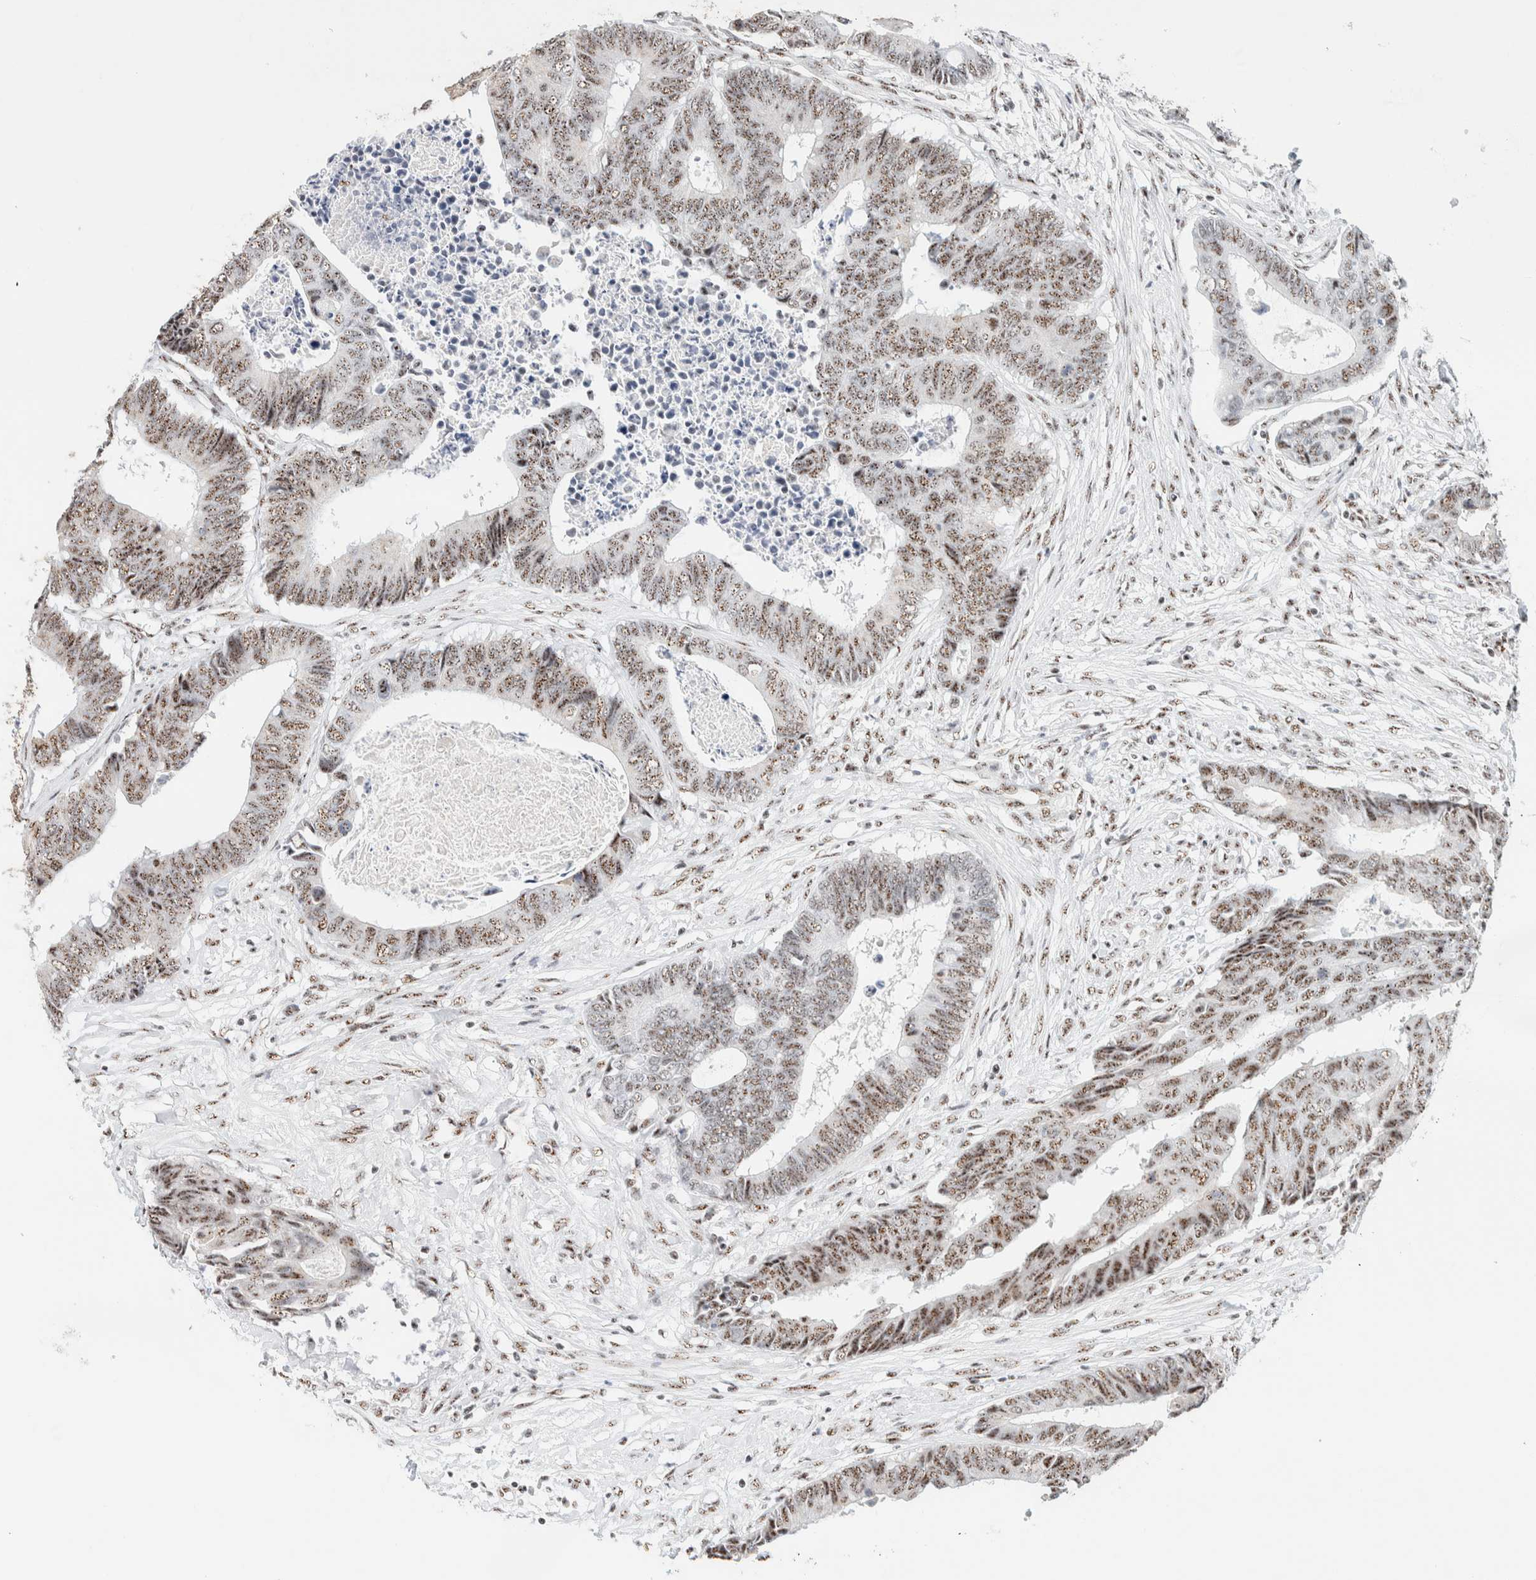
{"staining": {"intensity": "moderate", "quantity": ">75%", "location": "nuclear"}, "tissue": "colorectal cancer", "cell_type": "Tumor cells", "image_type": "cancer", "snomed": [{"axis": "morphology", "description": "Adenocarcinoma, NOS"}, {"axis": "topography", "description": "Rectum"}], "caption": "A histopathology image showing moderate nuclear staining in about >75% of tumor cells in adenocarcinoma (colorectal), as visualized by brown immunohistochemical staining.", "gene": "SON", "patient": {"sex": "male", "age": 84}}